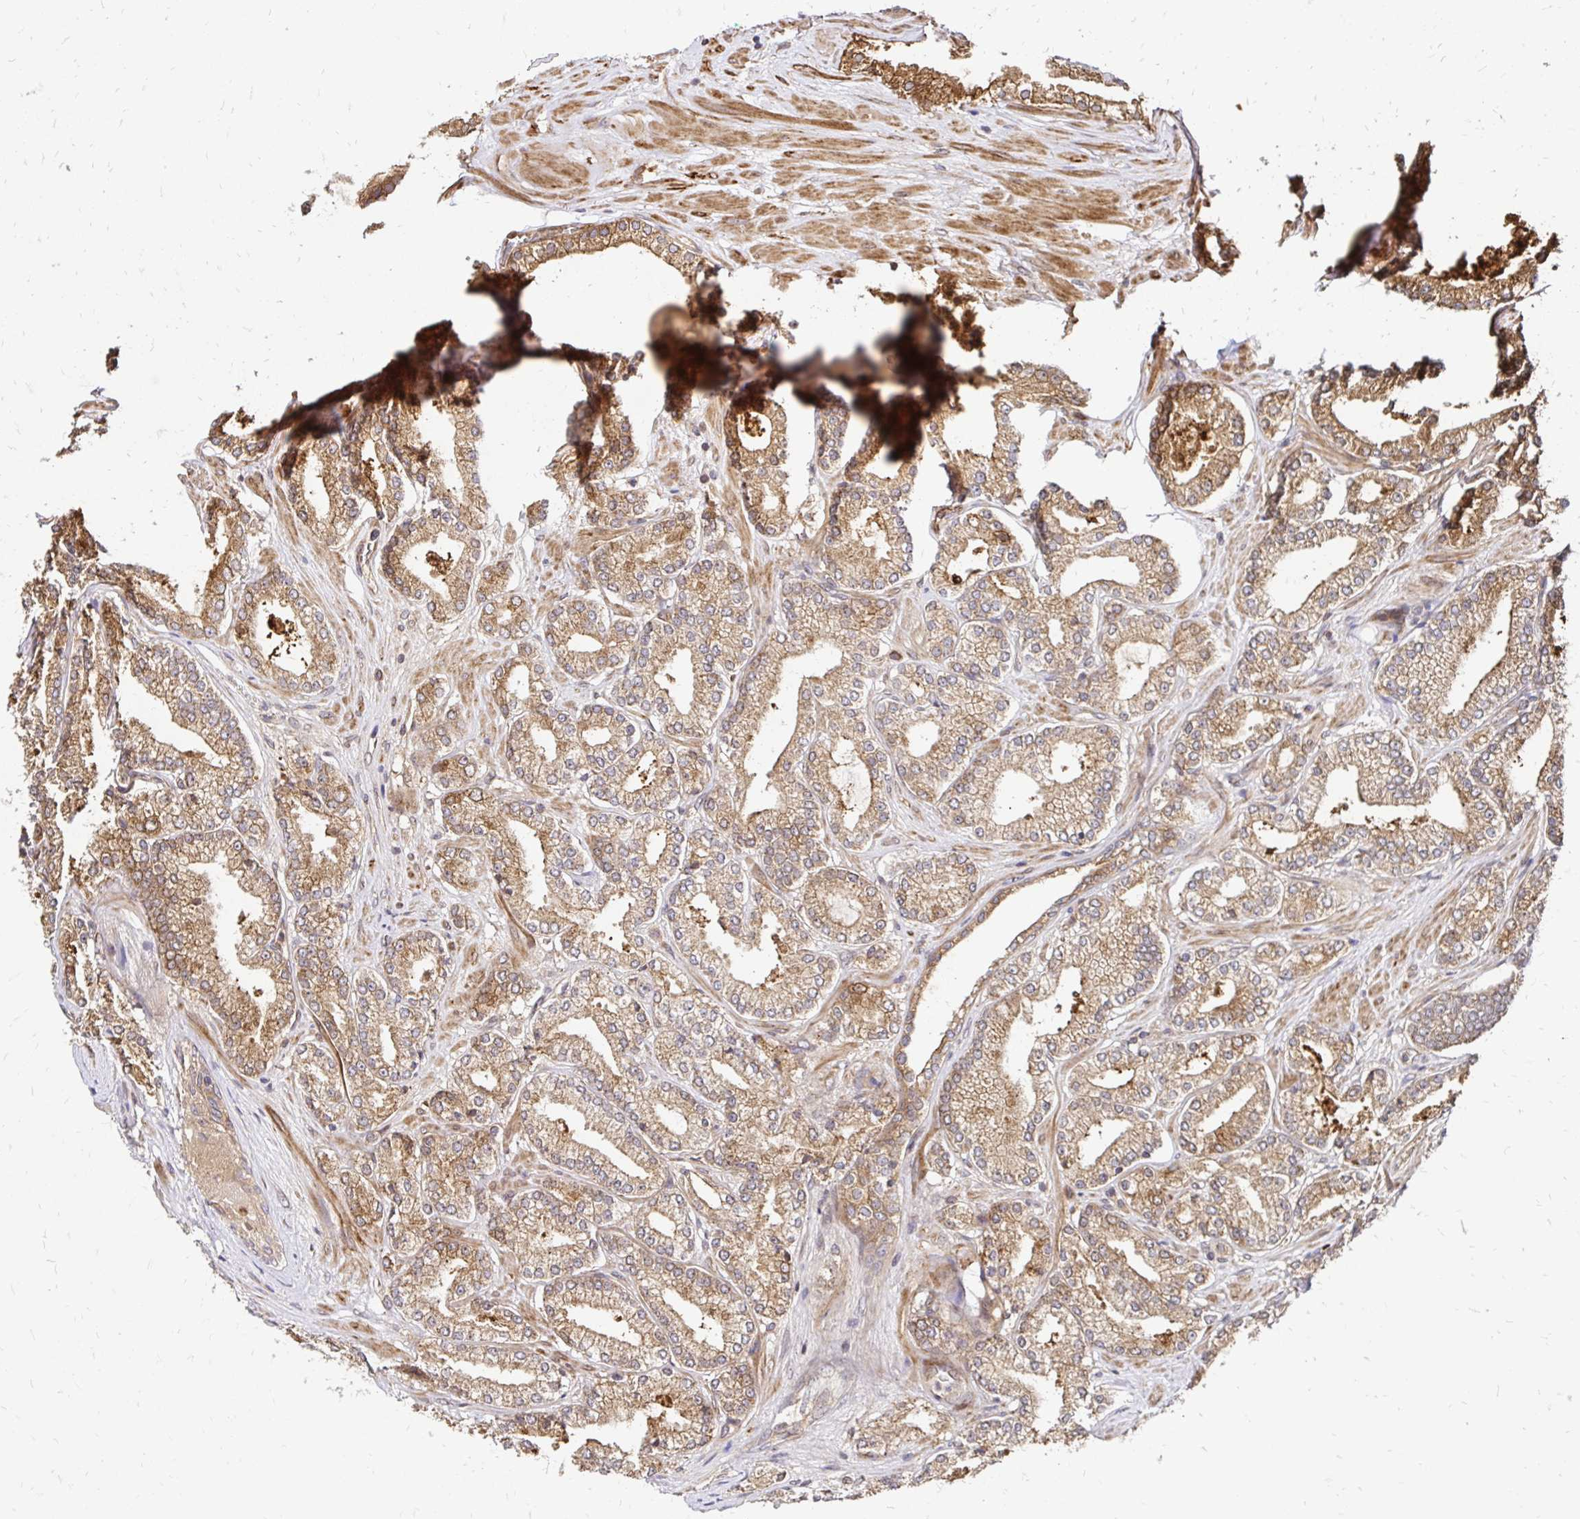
{"staining": {"intensity": "moderate", "quantity": ">75%", "location": "cytoplasmic/membranous"}, "tissue": "prostate cancer", "cell_type": "Tumor cells", "image_type": "cancer", "snomed": [{"axis": "morphology", "description": "Adenocarcinoma, High grade"}, {"axis": "topography", "description": "Prostate"}], "caption": "Immunohistochemical staining of prostate adenocarcinoma (high-grade) demonstrates medium levels of moderate cytoplasmic/membranous staining in about >75% of tumor cells. Immunohistochemistry (ihc) stains the protein of interest in brown and the nuclei are stained blue.", "gene": "ZW10", "patient": {"sex": "male", "age": 63}}